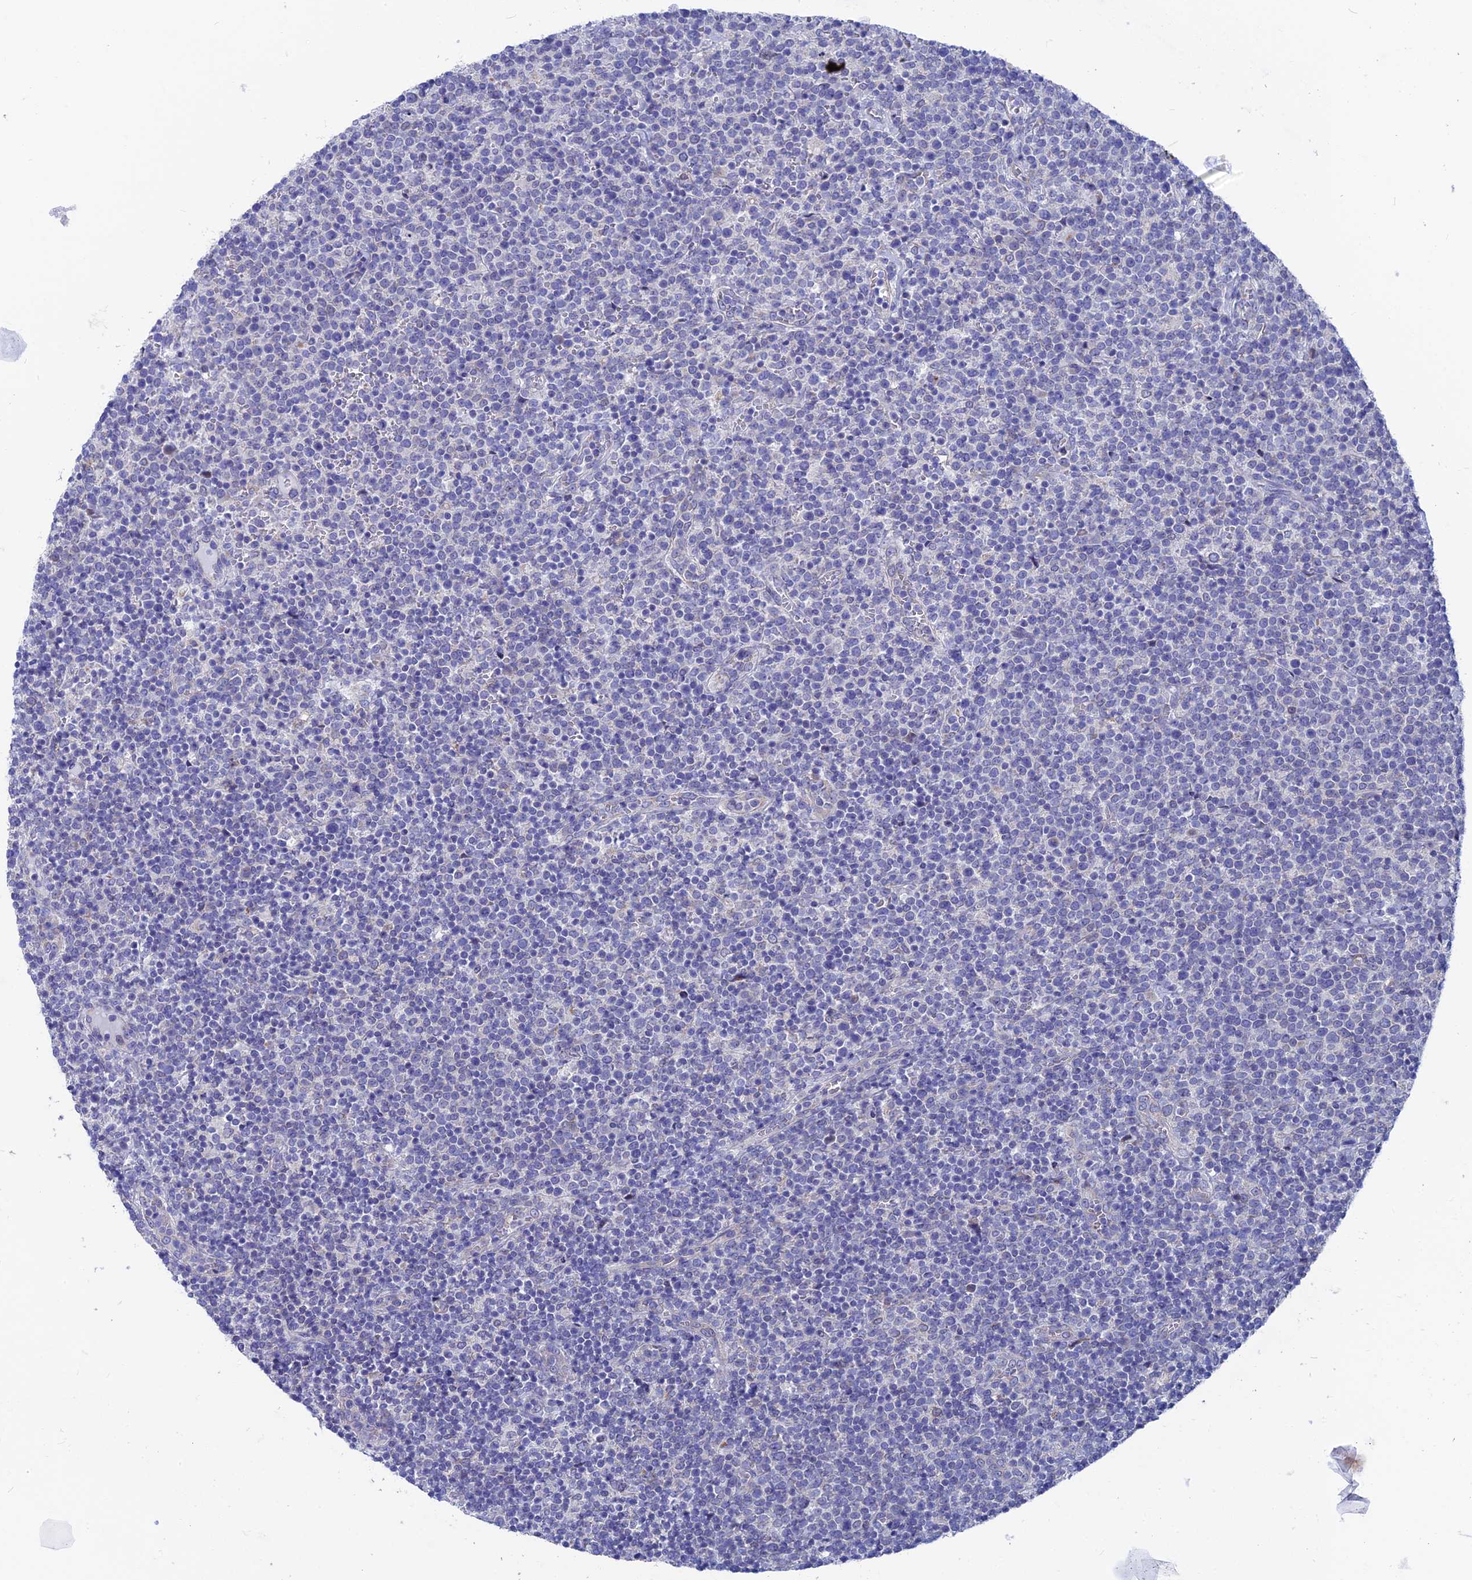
{"staining": {"intensity": "negative", "quantity": "none", "location": "none"}, "tissue": "lymphoma", "cell_type": "Tumor cells", "image_type": "cancer", "snomed": [{"axis": "morphology", "description": "Malignant lymphoma, non-Hodgkin's type, High grade"}, {"axis": "topography", "description": "Lymph node"}], "caption": "Photomicrograph shows no protein expression in tumor cells of lymphoma tissue.", "gene": "AK4", "patient": {"sex": "male", "age": 61}}